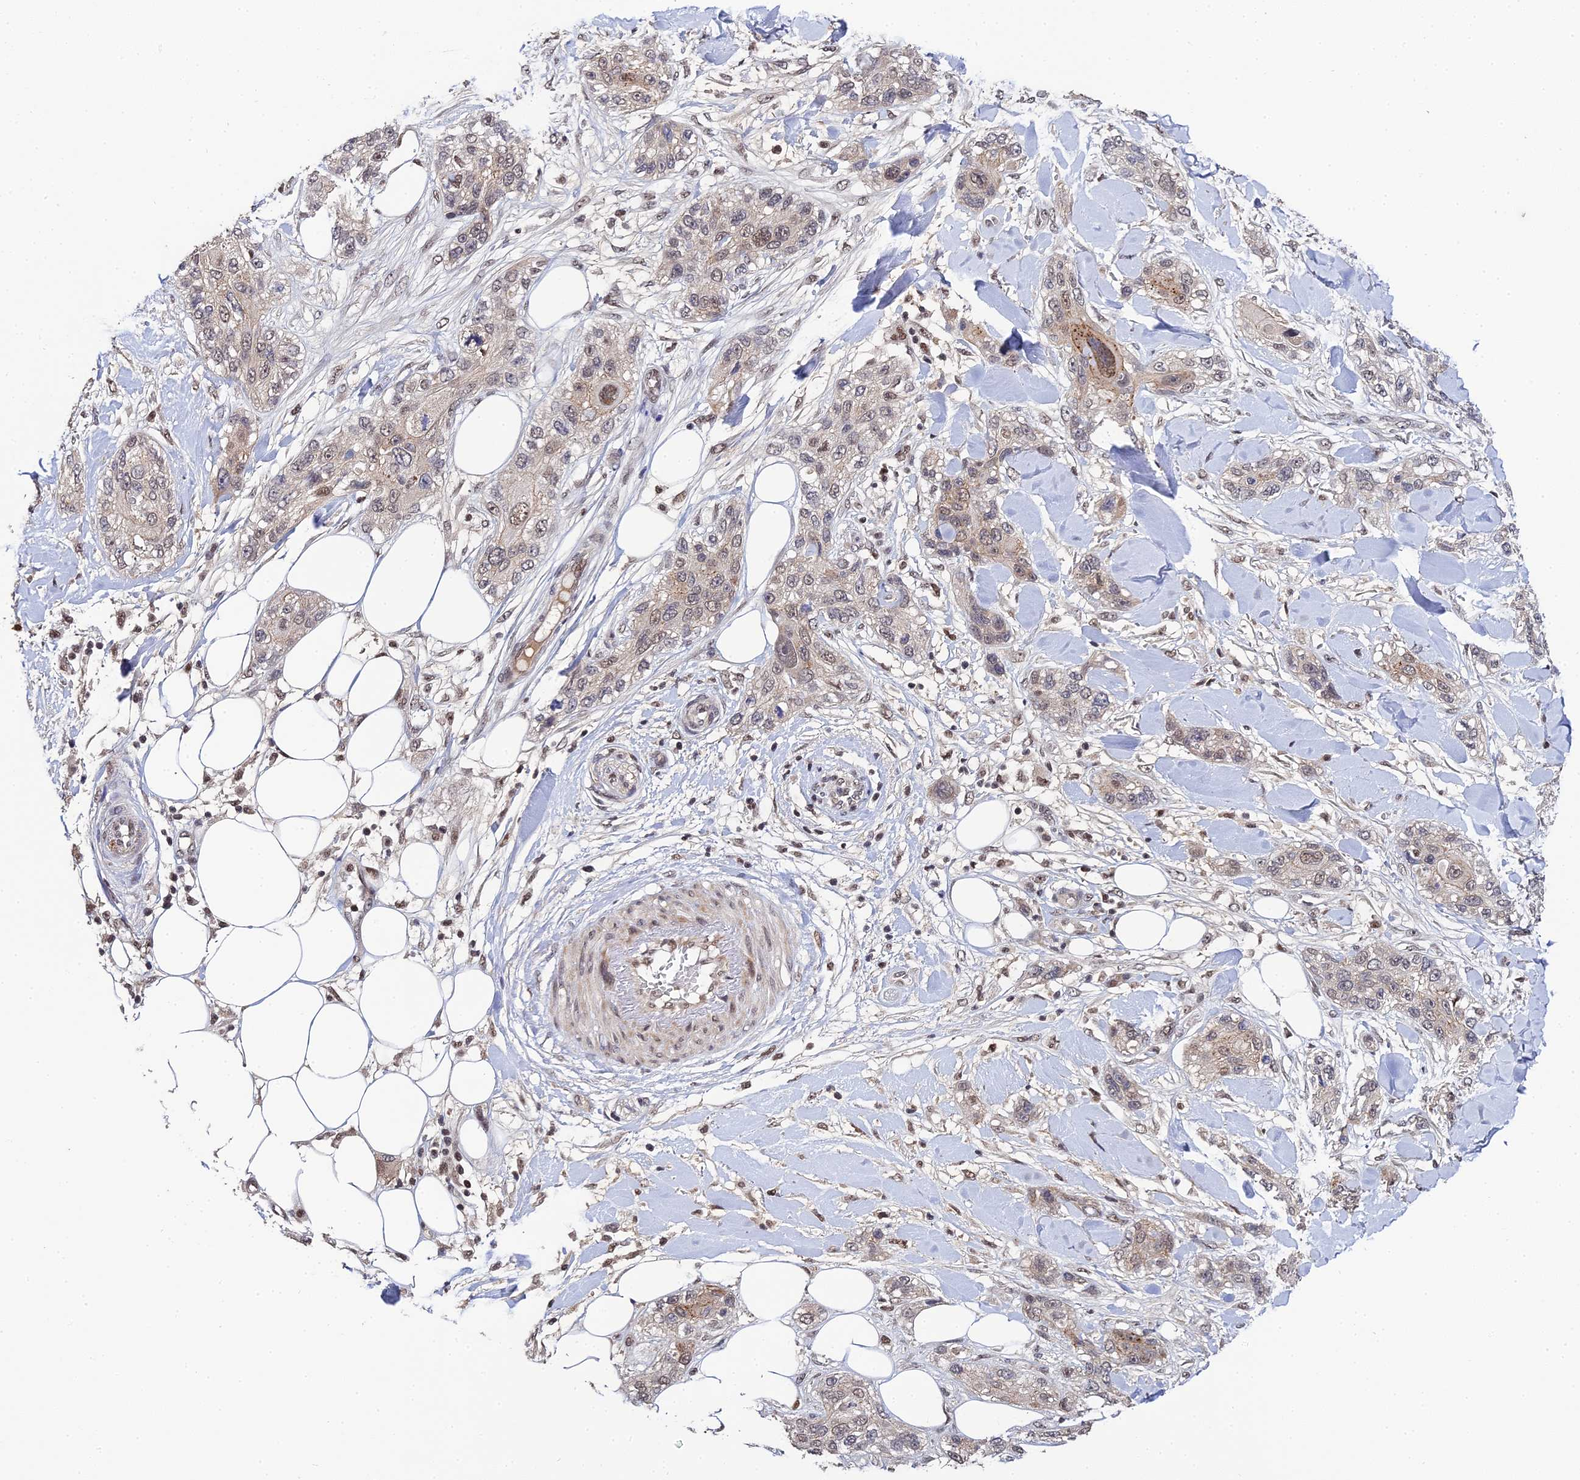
{"staining": {"intensity": "moderate", "quantity": "<25%", "location": "cytoplasmic/membranous,nuclear"}, "tissue": "skin cancer", "cell_type": "Tumor cells", "image_type": "cancer", "snomed": [{"axis": "morphology", "description": "Normal tissue, NOS"}, {"axis": "morphology", "description": "Squamous cell carcinoma, NOS"}, {"axis": "topography", "description": "Skin"}], "caption": "Brown immunohistochemical staining in skin squamous cell carcinoma shows moderate cytoplasmic/membranous and nuclear positivity in about <25% of tumor cells.", "gene": "ERCC5", "patient": {"sex": "male", "age": 72}}